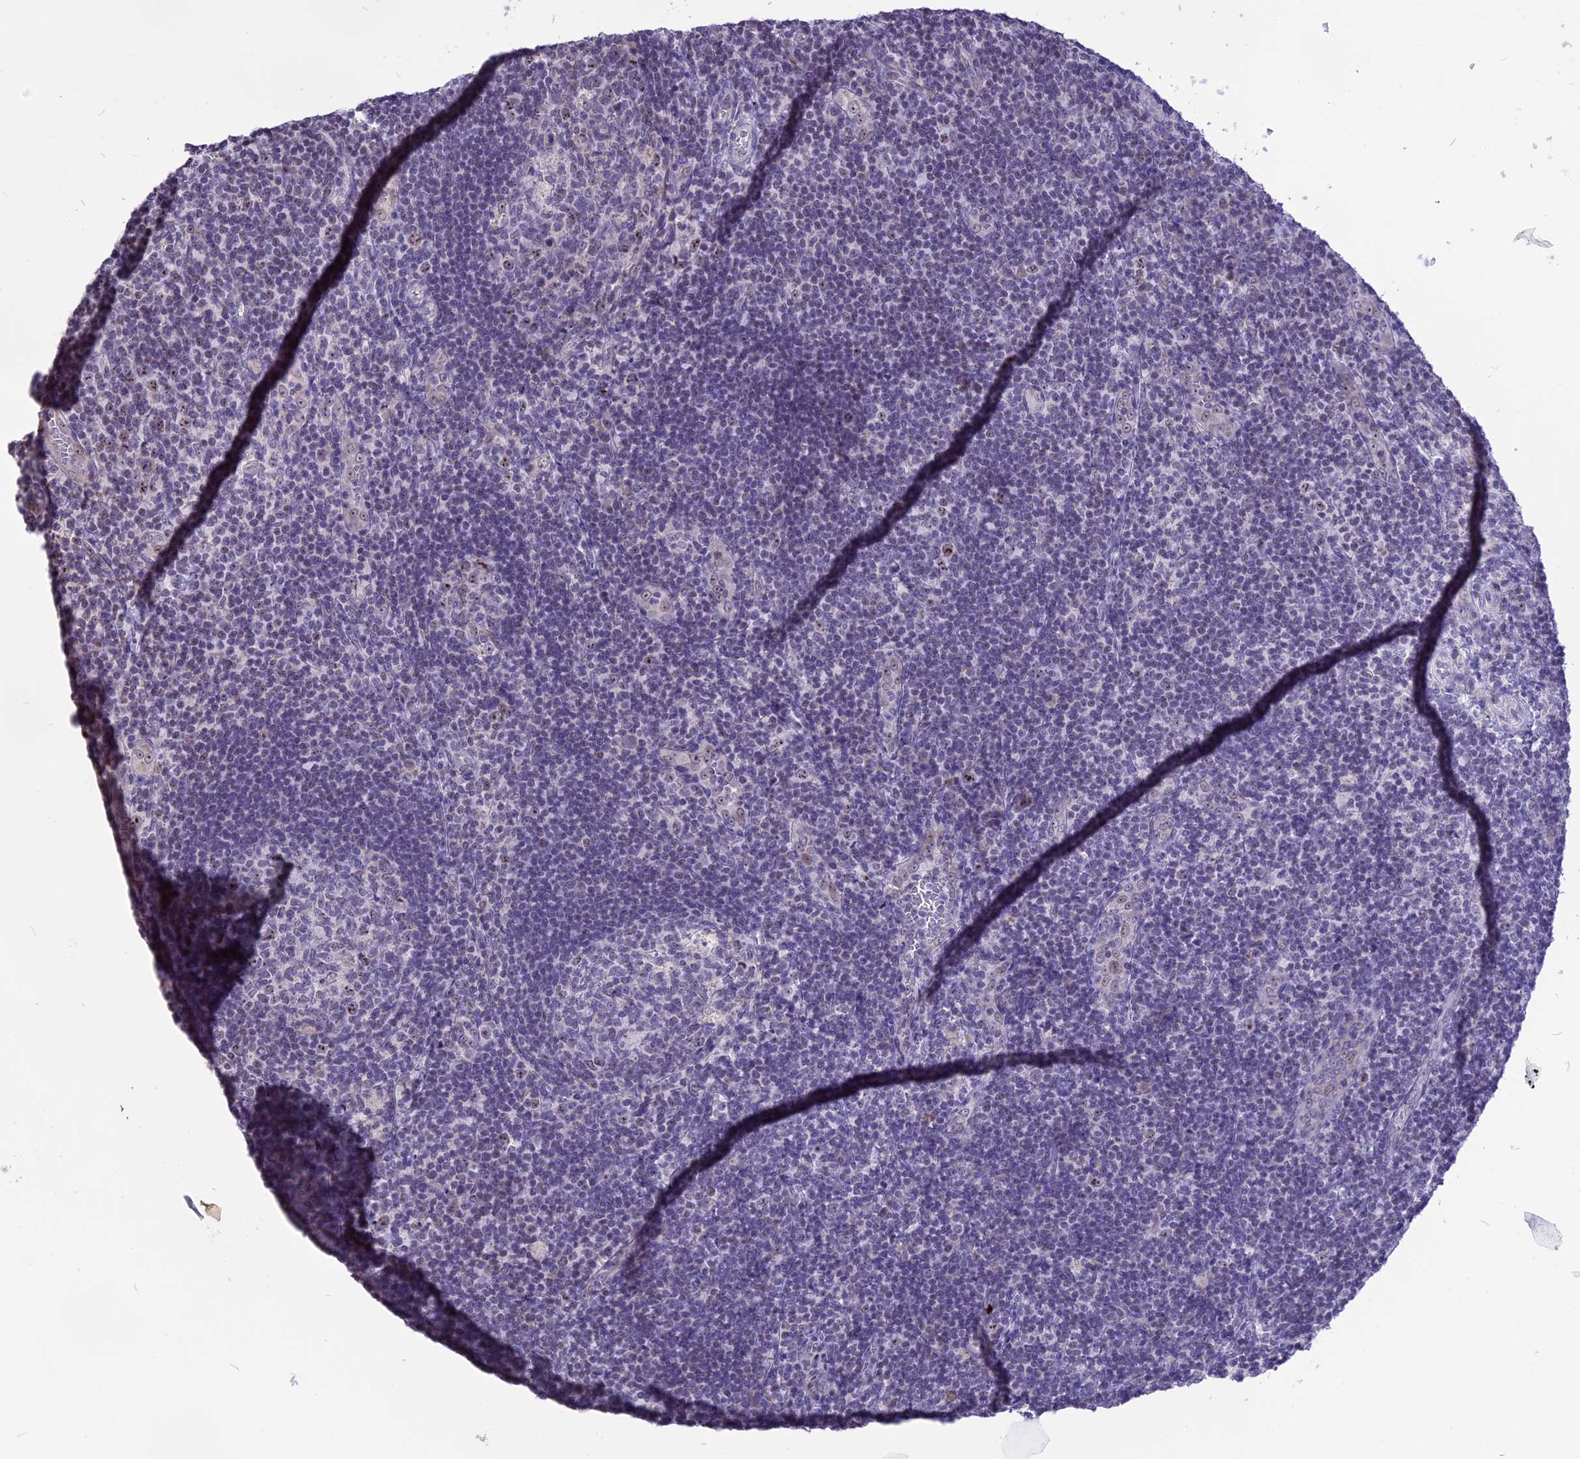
{"staining": {"intensity": "moderate", "quantity": "<25%", "location": "nuclear"}, "tissue": "tonsil", "cell_type": "Germinal center cells", "image_type": "normal", "snomed": [{"axis": "morphology", "description": "Normal tissue, NOS"}, {"axis": "topography", "description": "Tonsil"}], "caption": "Immunohistochemical staining of benign tonsil demonstrates <25% levels of moderate nuclear protein expression in about <25% of germinal center cells. The staining was performed using DAB (3,3'-diaminobenzidine) to visualize the protein expression in brown, while the nuclei were stained in blue with hematoxylin (Magnification: 20x).", "gene": "CMSS1", "patient": {"sex": "male", "age": 17}}